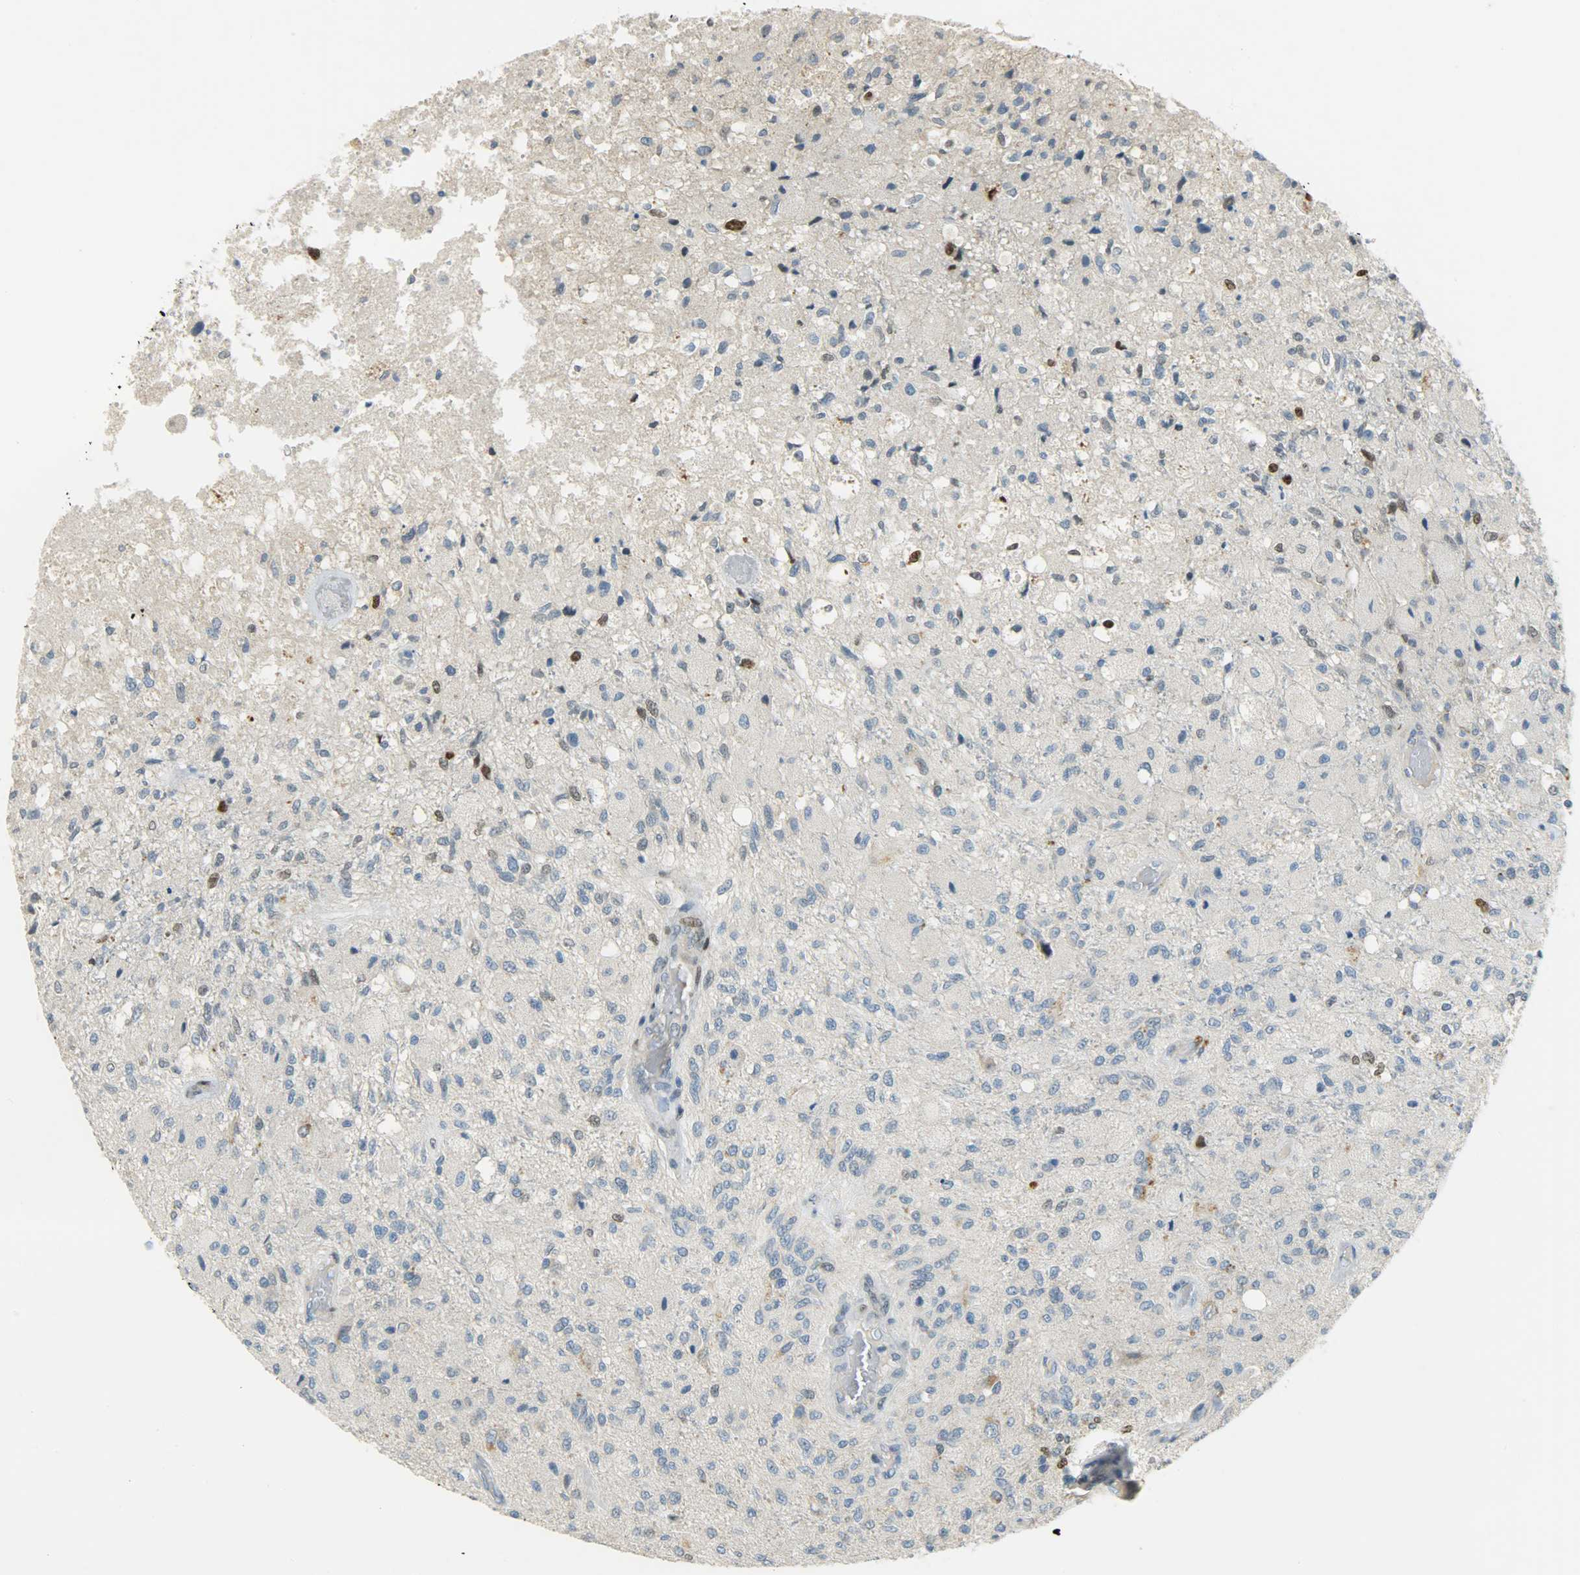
{"staining": {"intensity": "weak", "quantity": "<25%", "location": "nuclear"}, "tissue": "glioma", "cell_type": "Tumor cells", "image_type": "cancer", "snomed": [{"axis": "morphology", "description": "Normal tissue, NOS"}, {"axis": "morphology", "description": "Glioma, malignant, High grade"}, {"axis": "topography", "description": "Cerebral cortex"}], "caption": "Malignant high-grade glioma was stained to show a protein in brown. There is no significant staining in tumor cells.", "gene": "JUNB", "patient": {"sex": "male", "age": 77}}